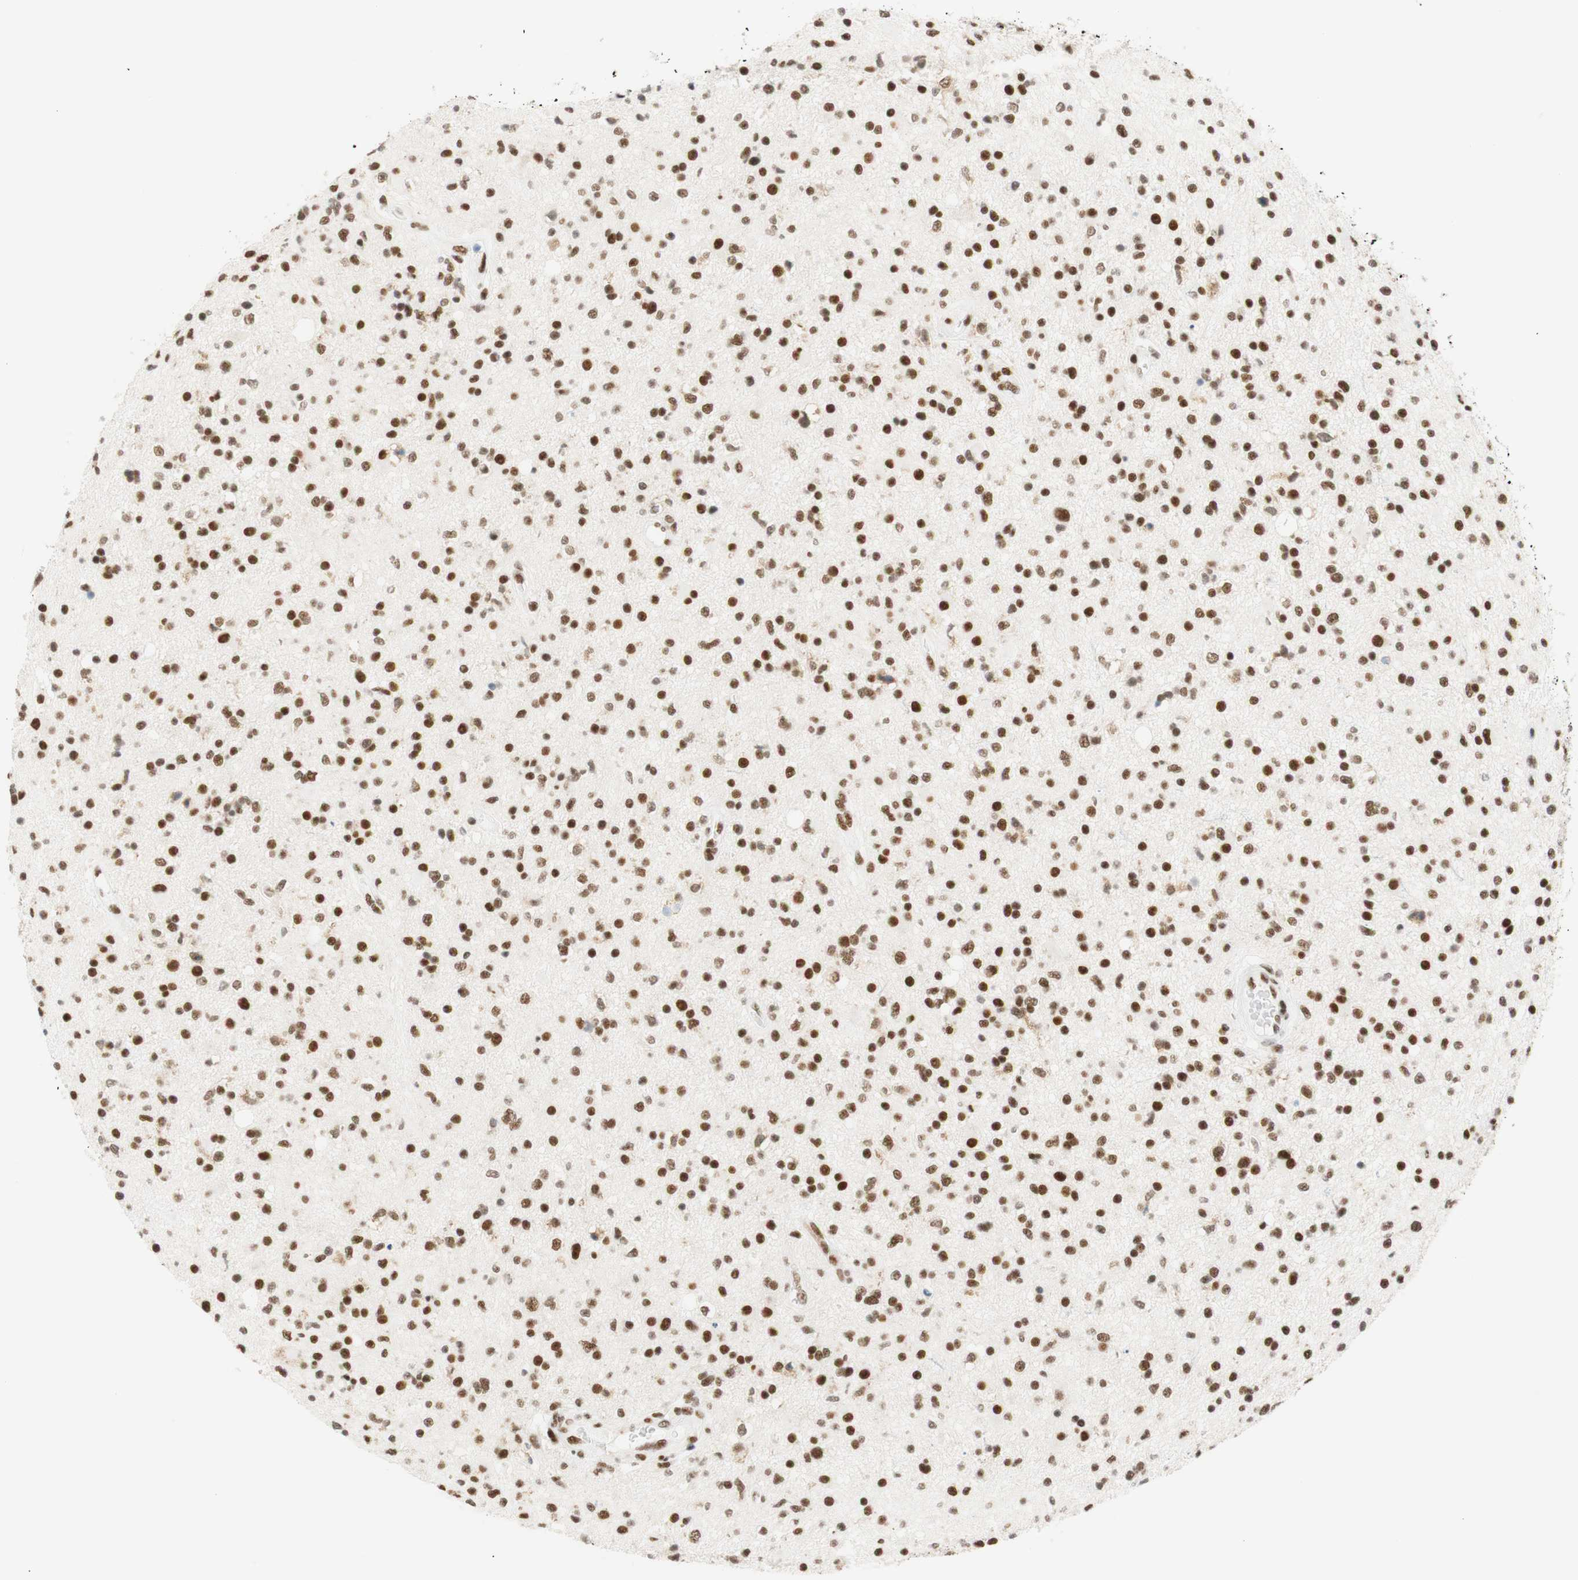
{"staining": {"intensity": "moderate", "quantity": "25%-75%", "location": "nuclear"}, "tissue": "glioma", "cell_type": "Tumor cells", "image_type": "cancer", "snomed": [{"axis": "morphology", "description": "Glioma, malignant, High grade"}, {"axis": "topography", "description": "Brain"}], "caption": "Immunohistochemistry (IHC) photomicrograph of human glioma stained for a protein (brown), which exhibits medium levels of moderate nuclear staining in approximately 25%-75% of tumor cells.", "gene": "RNF20", "patient": {"sex": "male", "age": 33}}